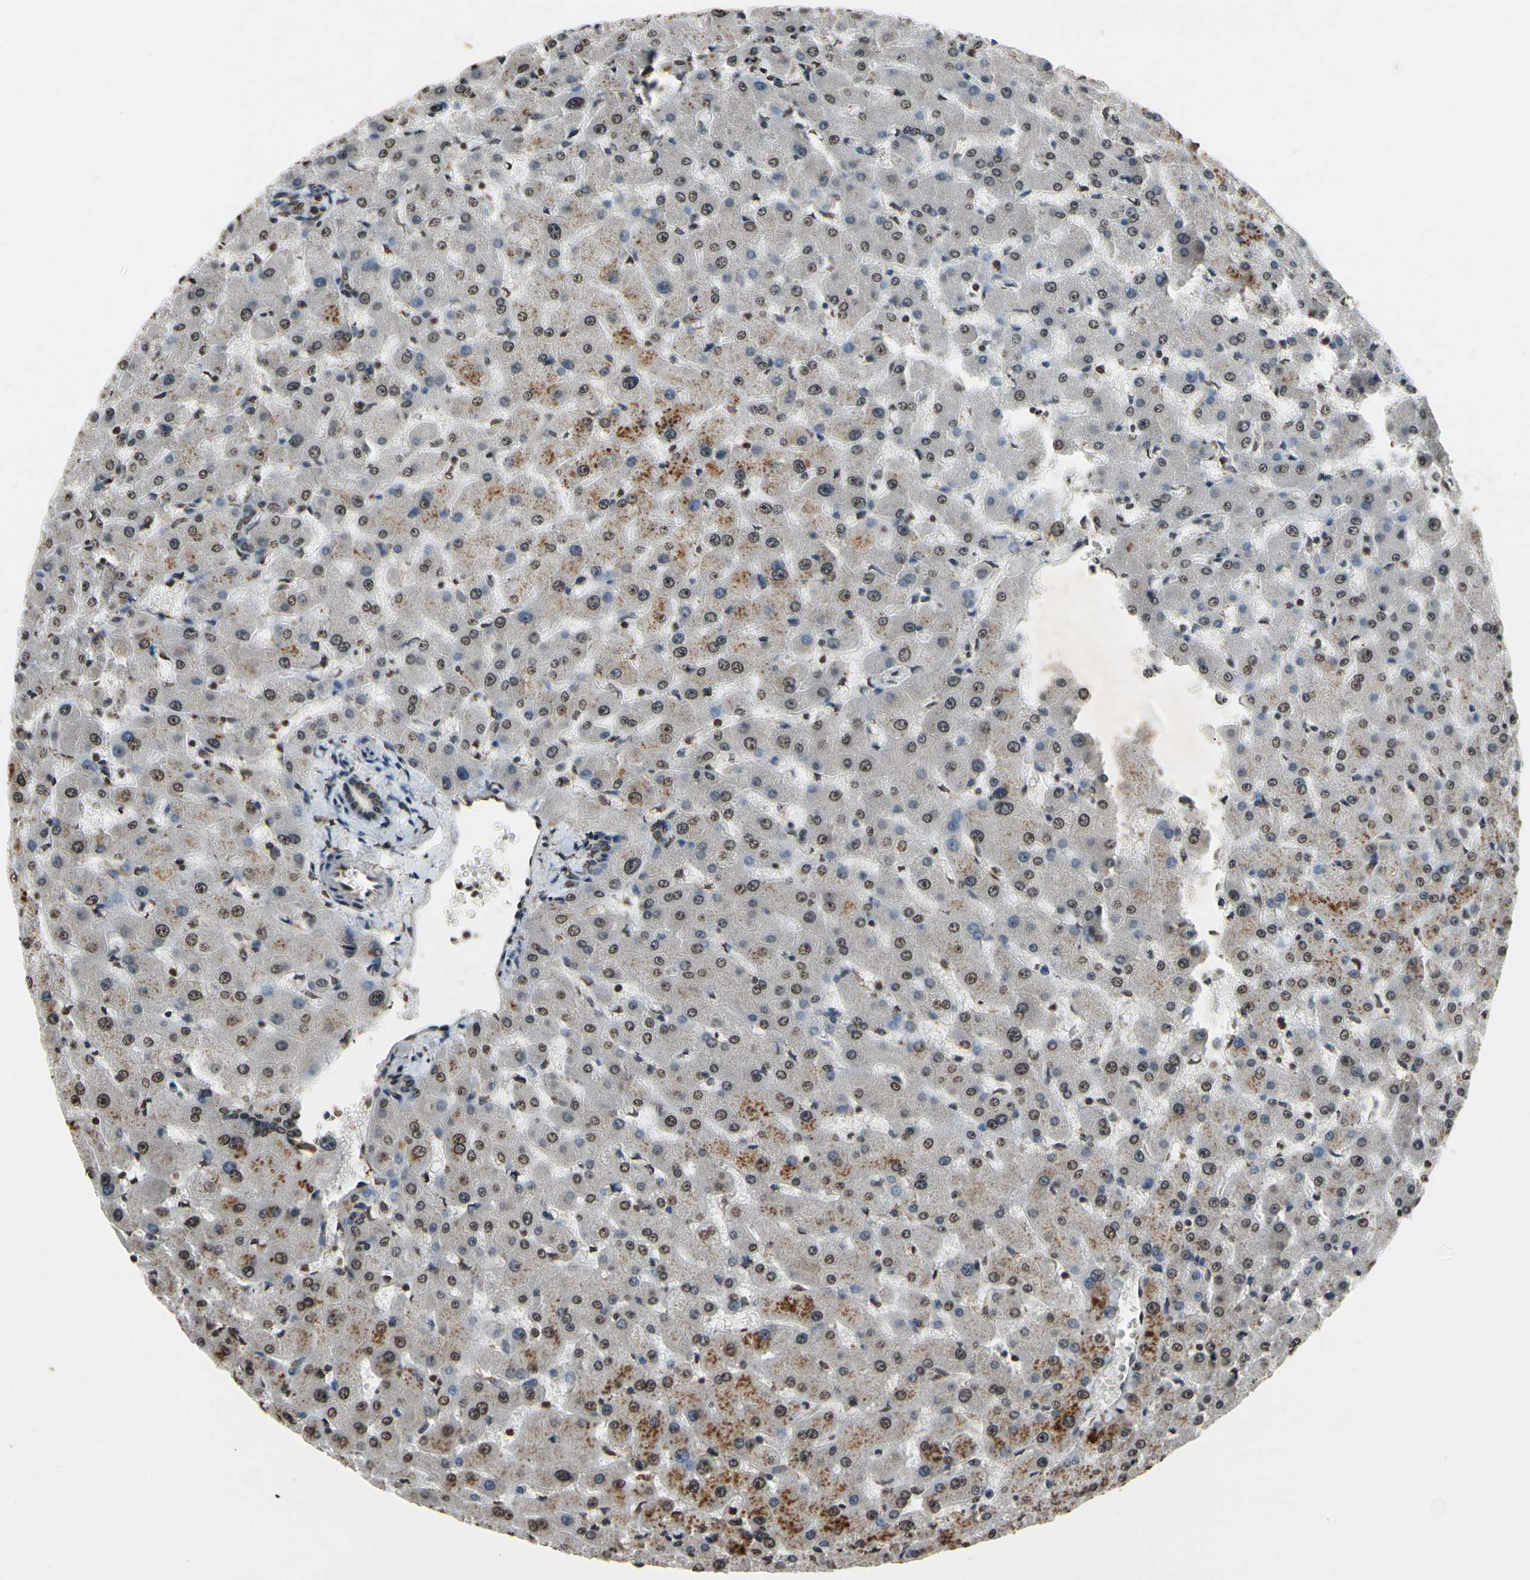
{"staining": {"intensity": "weak", "quantity": "25%-75%", "location": "nuclear"}, "tissue": "liver", "cell_type": "Cholangiocytes", "image_type": "normal", "snomed": [{"axis": "morphology", "description": "Normal tissue, NOS"}, {"axis": "topography", "description": "Liver"}], "caption": "Protein staining of benign liver exhibits weak nuclear staining in approximately 25%-75% of cholangiocytes.", "gene": "HIPK2", "patient": {"sex": "female", "age": 63}}